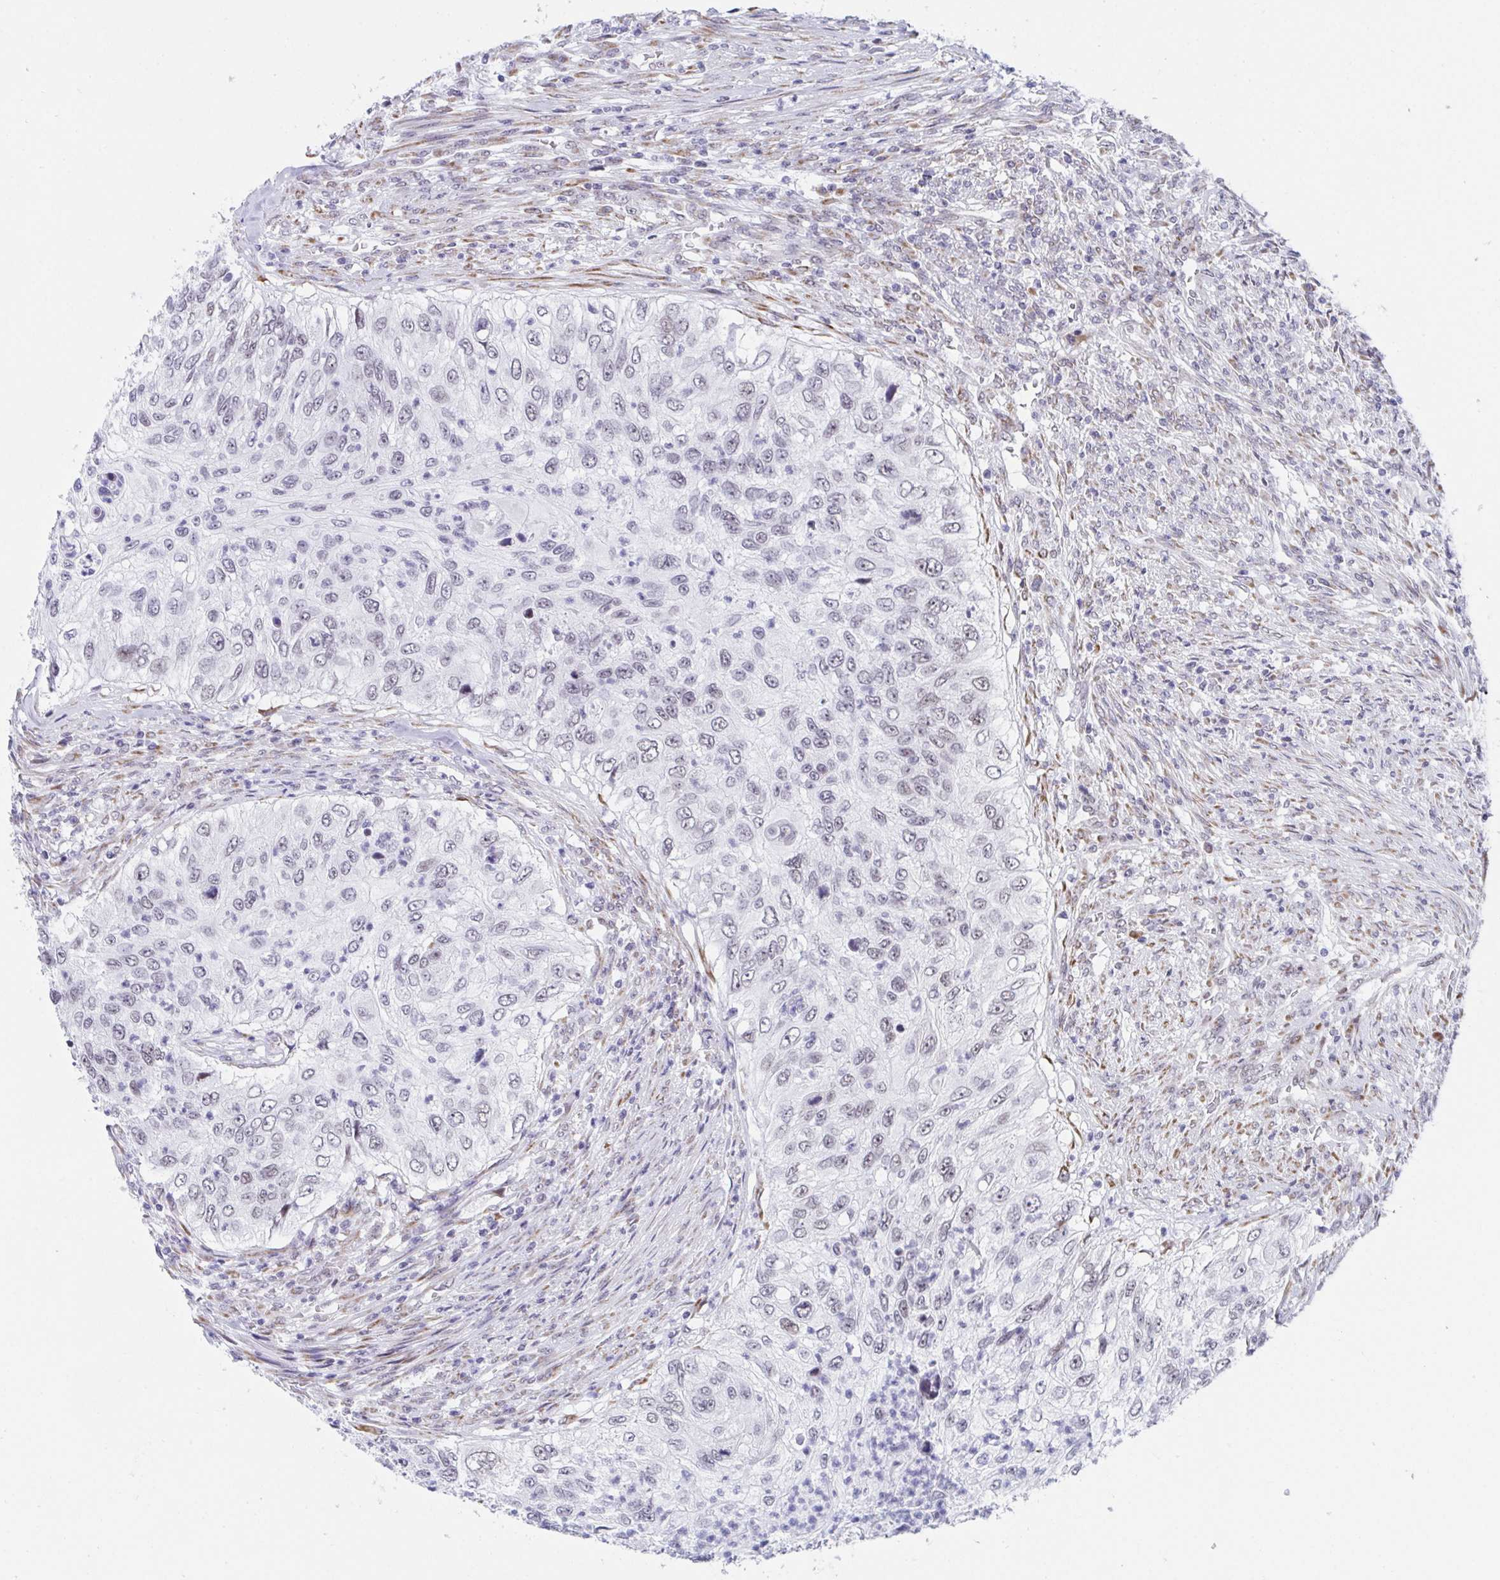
{"staining": {"intensity": "weak", "quantity": "25%-75%", "location": "nuclear"}, "tissue": "urothelial cancer", "cell_type": "Tumor cells", "image_type": "cancer", "snomed": [{"axis": "morphology", "description": "Urothelial carcinoma, High grade"}, {"axis": "topography", "description": "Urinary bladder"}], "caption": "Brown immunohistochemical staining in urothelial cancer reveals weak nuclear staining in approximately 25%-75% of tumor cells.", "gene": "WDR72", "patient": {"sex": "female", "age": 60}}